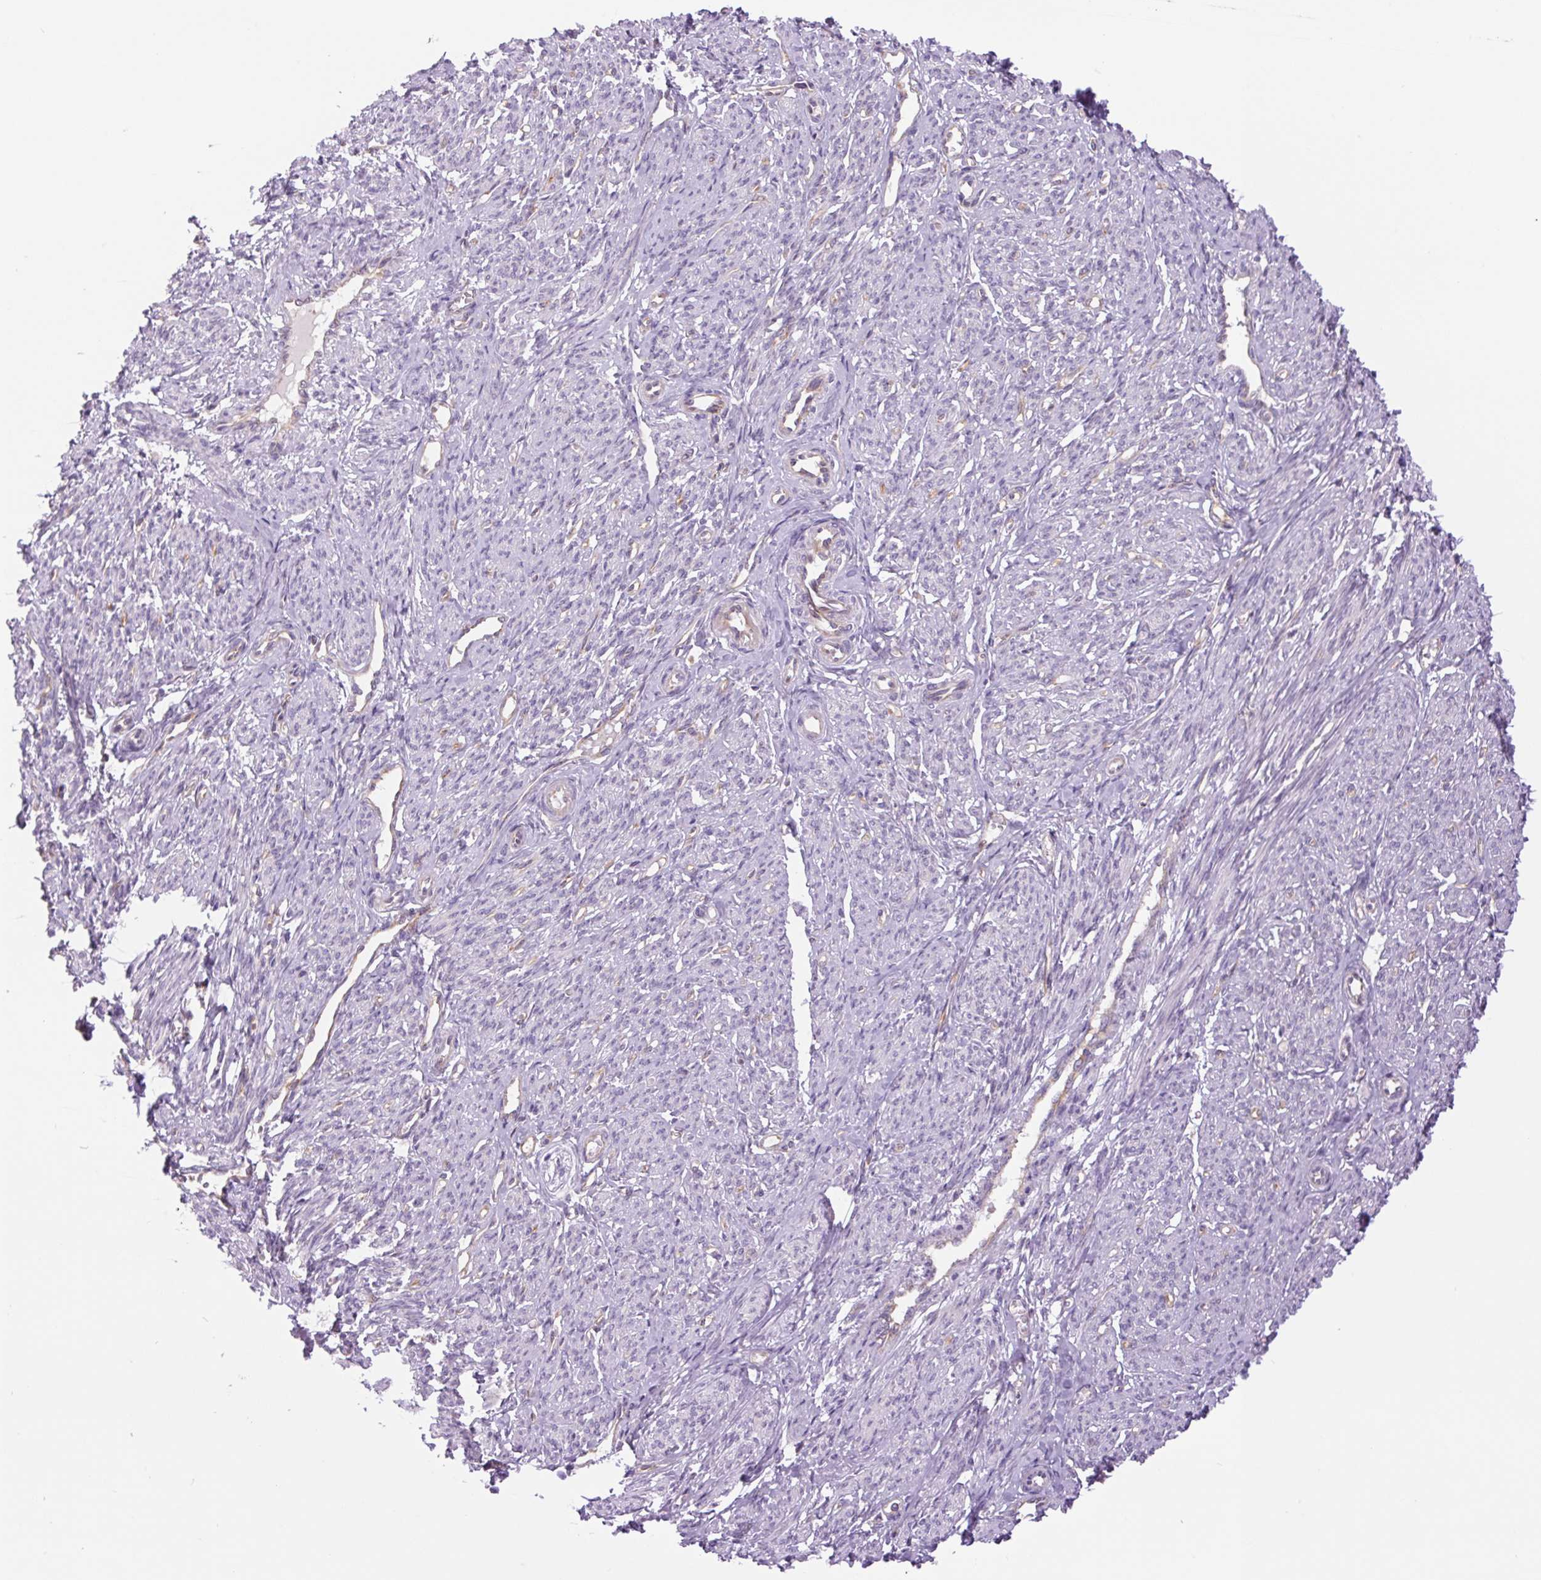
{"staining": {"intensity": "negative", "quantity": "none", "location": "none"}, "tissue": "smooth muscle", "cell_type": "Smooth muscle cells", "image_type": "normal", "snomed": [{"axis": "morphology", "description": "Normal tissue, NOS"}, {"axis": "topography", "description": "Smooth muscle"}], "caption": "High power microscopy micrograph of an IHC image of benign smooth muscle, revealing no significant staining in smooth muscle cells.", "gene": "MINK1", "patient": {"sex": "female", "age": 65}}